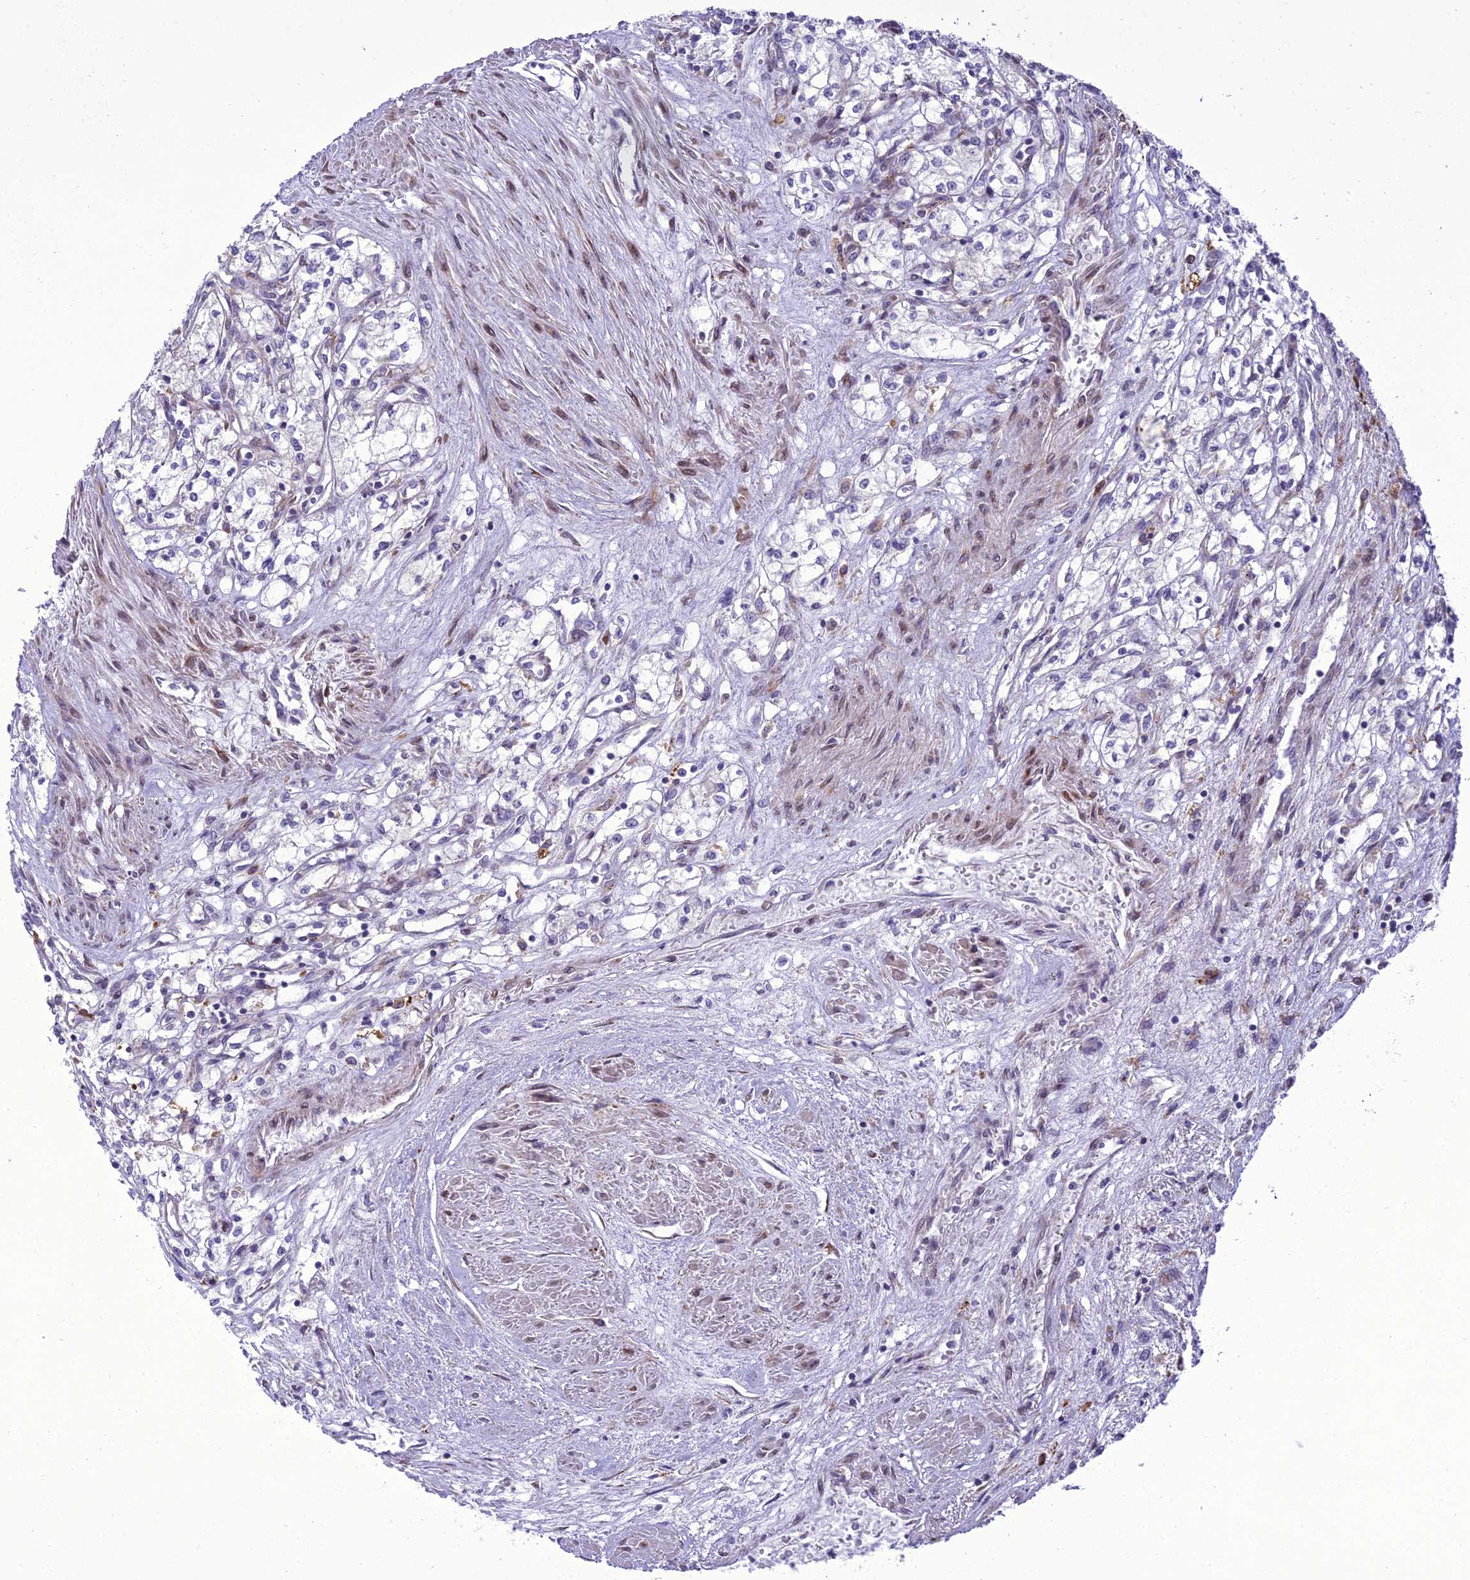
{"staining": {"intensity": "negative", "quantity": "none", "location": "none"}, "tissue": "renal cancer", "cell_type": "Tumor cells", "image_type": "cancer", "snomed": [{"axis": "morphology", "description": "Adenocarcinoma, NOS"}, {"axis": "topography", "description": "Kidney"}], "caption": "Immunohistochemistry (IHC) histopathology image of neoplastic tissue: human renal cancer (adenocarcinoma) stained with DAB (3,3'-diaminobenzidine) shows no significant protein expression in tumor cells.", "gene": "NEURL2", "patient": {"sex": "male", "age": 59}}